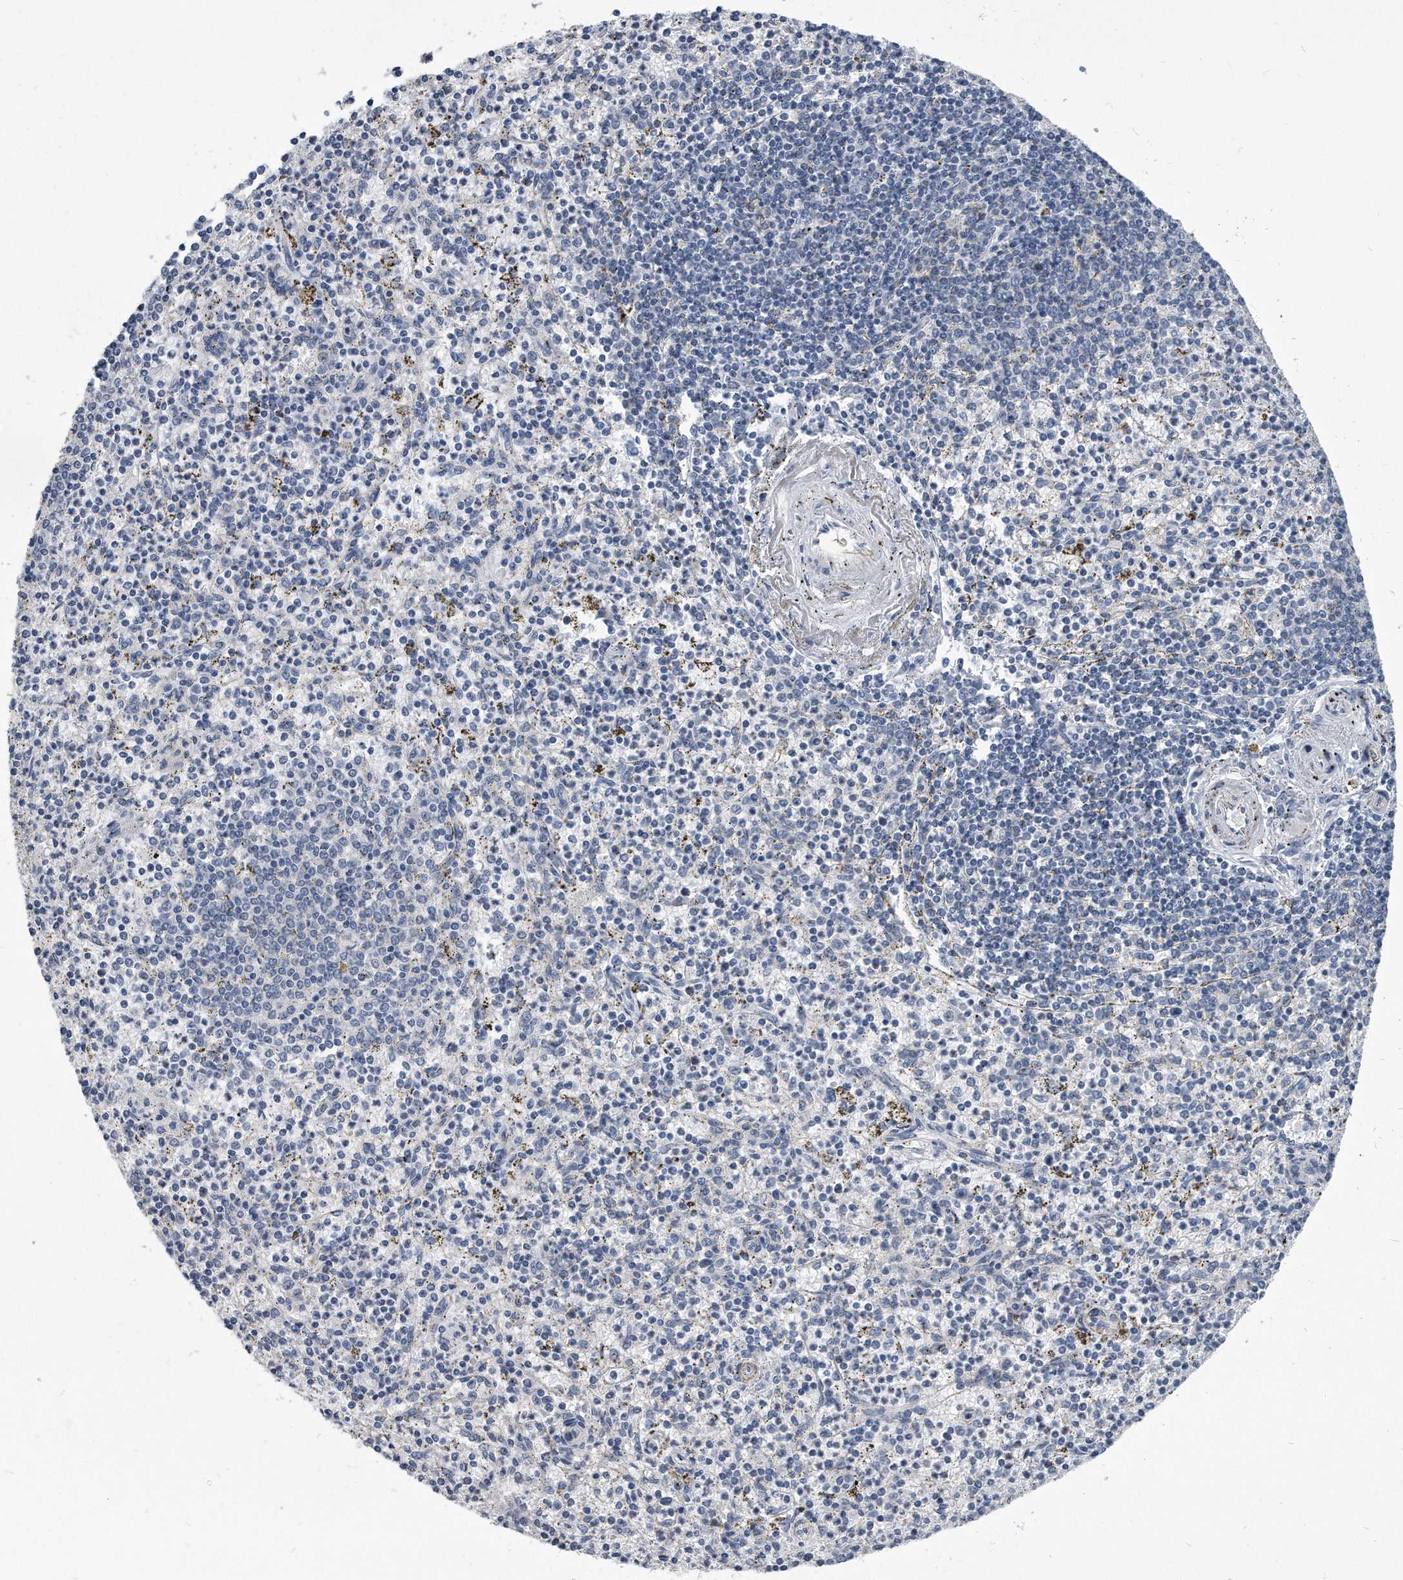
{"staining": {"intensity": "negative", "quantity": "none", "location": "none"}, "tissue": "spleen", "cell_type": "Cells in red pulp", "image_type": "normal", "snomed": [{"axis": "morphology", "description": "Normal tissue, NOS"}, {"axis": "topography", "description": "Spleen"}], "caption": "The histopathology image reveals no significant positivity in cells in red pulp of spleen. (Stains: DAB immunohistochemistry with hematoxylin counter stain, Microscopy: brightfield microscopy at high magnification).", "gene": "EIF2B4", "patient": {"sex": "male", "age": 72}}